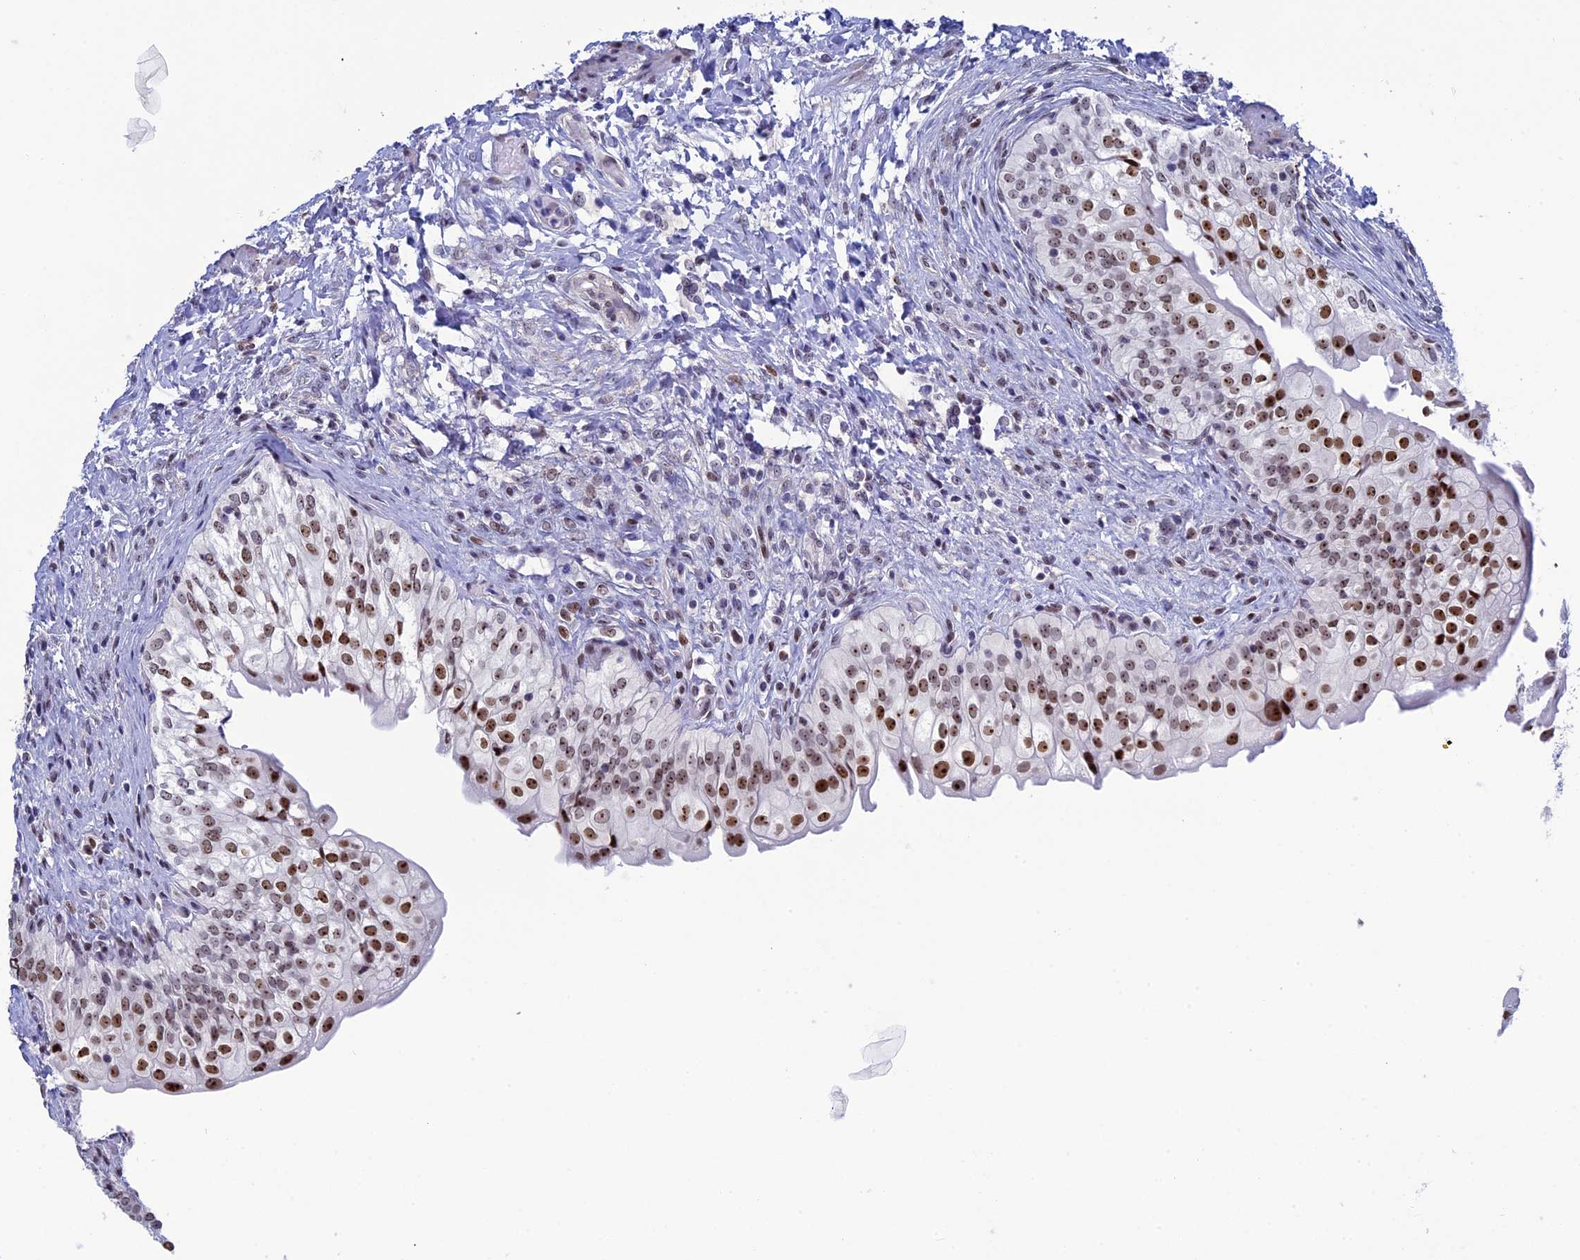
{"staining": {"intensity": "strong", "quantity": ">75%", "location": "nuclear"}, "tissue": "urinary bladder", "cell_type": "Urothelial cells", "image_type": "normal", "snomed": [{"axis": "morphology", "description": "Normal tissue, NOS"}, {"axis": "topography", "description": "Urinary bladder"}], "caption": "Immunohistochemistry (IHC) histopathology image of normal urinary bladder stained for a protein (brown), which reveals high levels of strong nuclear positivity in approximately >75% of urothelial cells.", "gene": "CCDC86", "patient": {"sex": "male", "age": 55}}